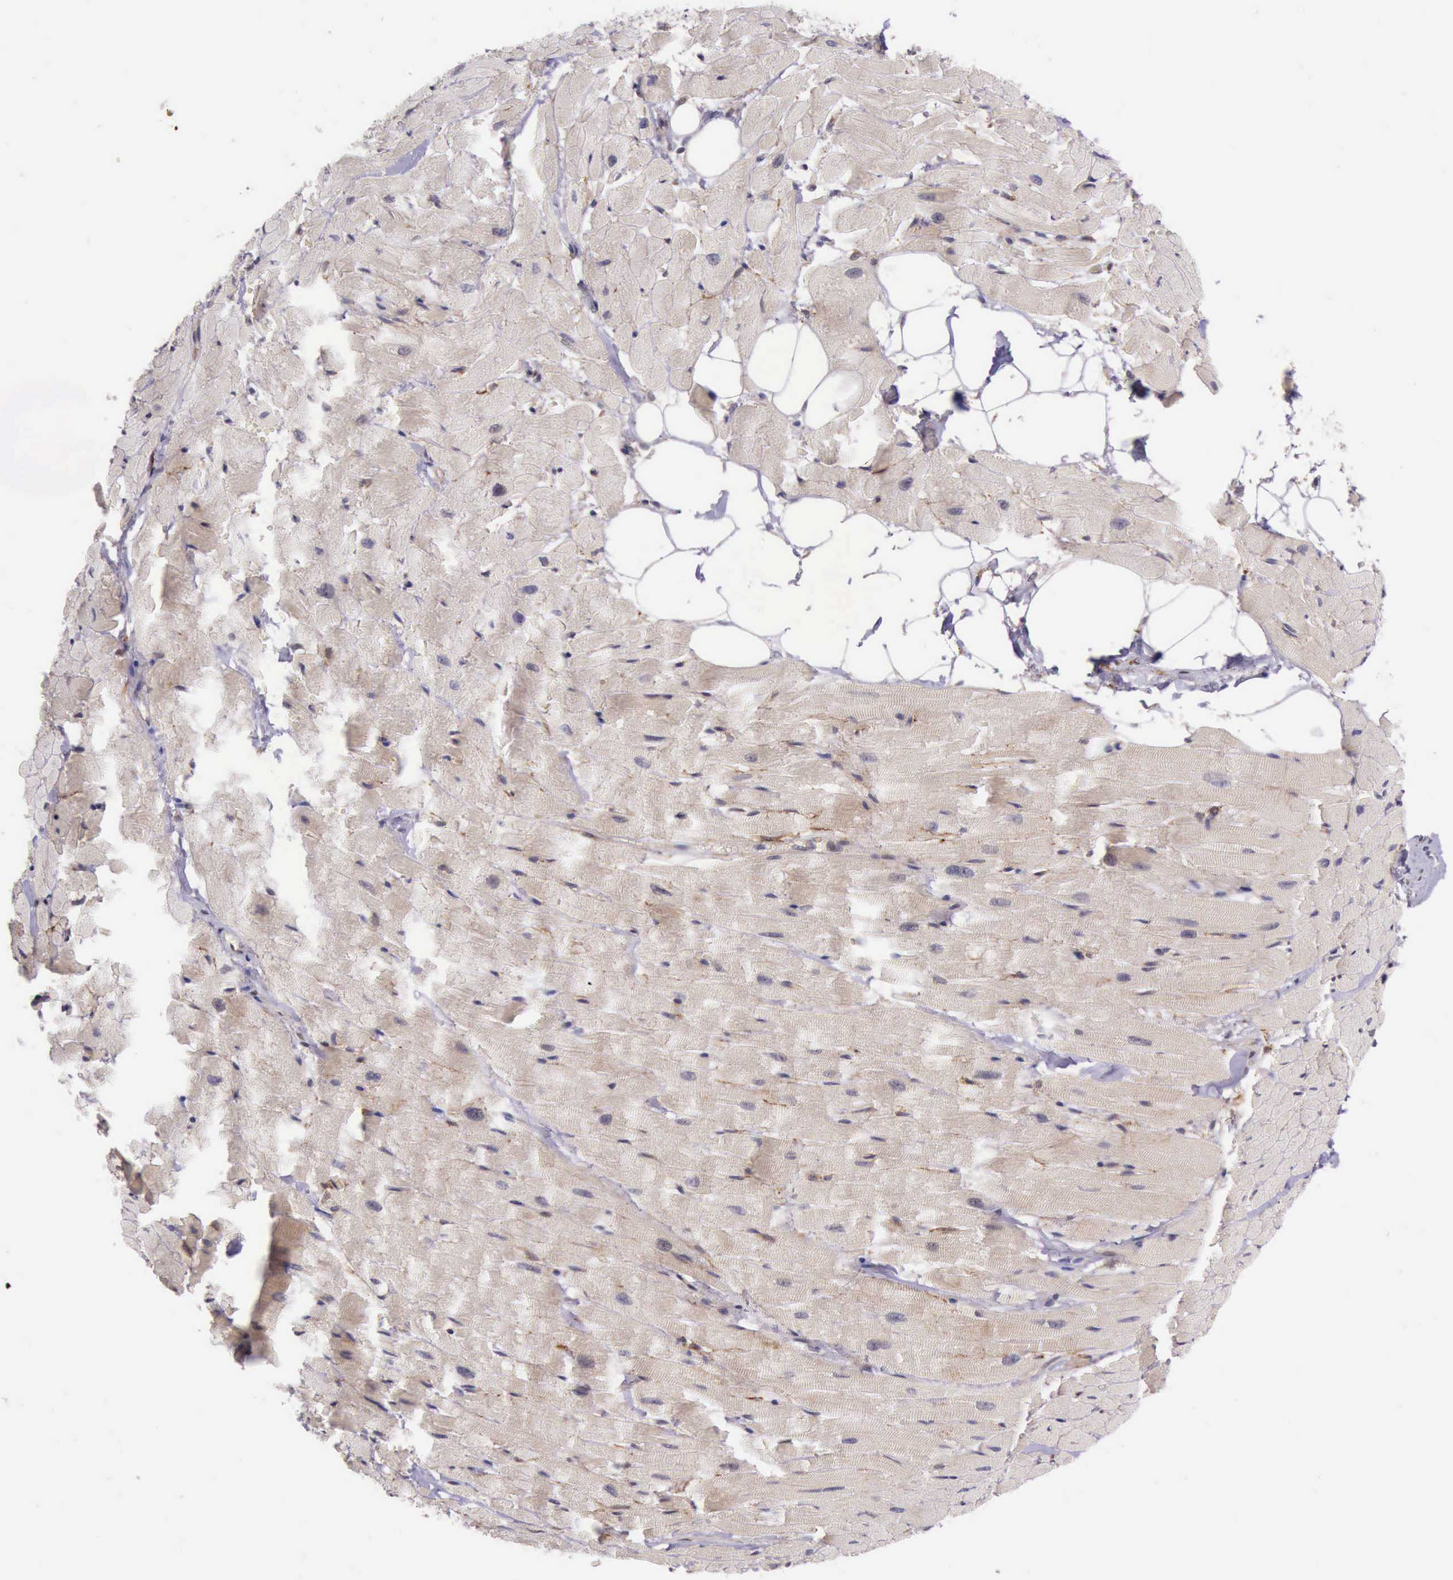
{"staining": {"intensity": "negative", "quantity": "none", "location": "none"}, "tissue": "heart muscle", "cell_type": "Cardiomyocytes", "image_type": "normal", "snomed": [{"axis": "morphology", "description": "Normal tissue, NOS"}, {"axis": "topography", "description": "Heart"}], "caption": "The histopathology image exhibits no staining of cardiomyocytes in normal heart muscle. (Immunohistochemistry (ihc), brightfield microscopy, high magnification).", "gene": "PRICKLE3", "patient": {"sex": "female", "age": 19}}